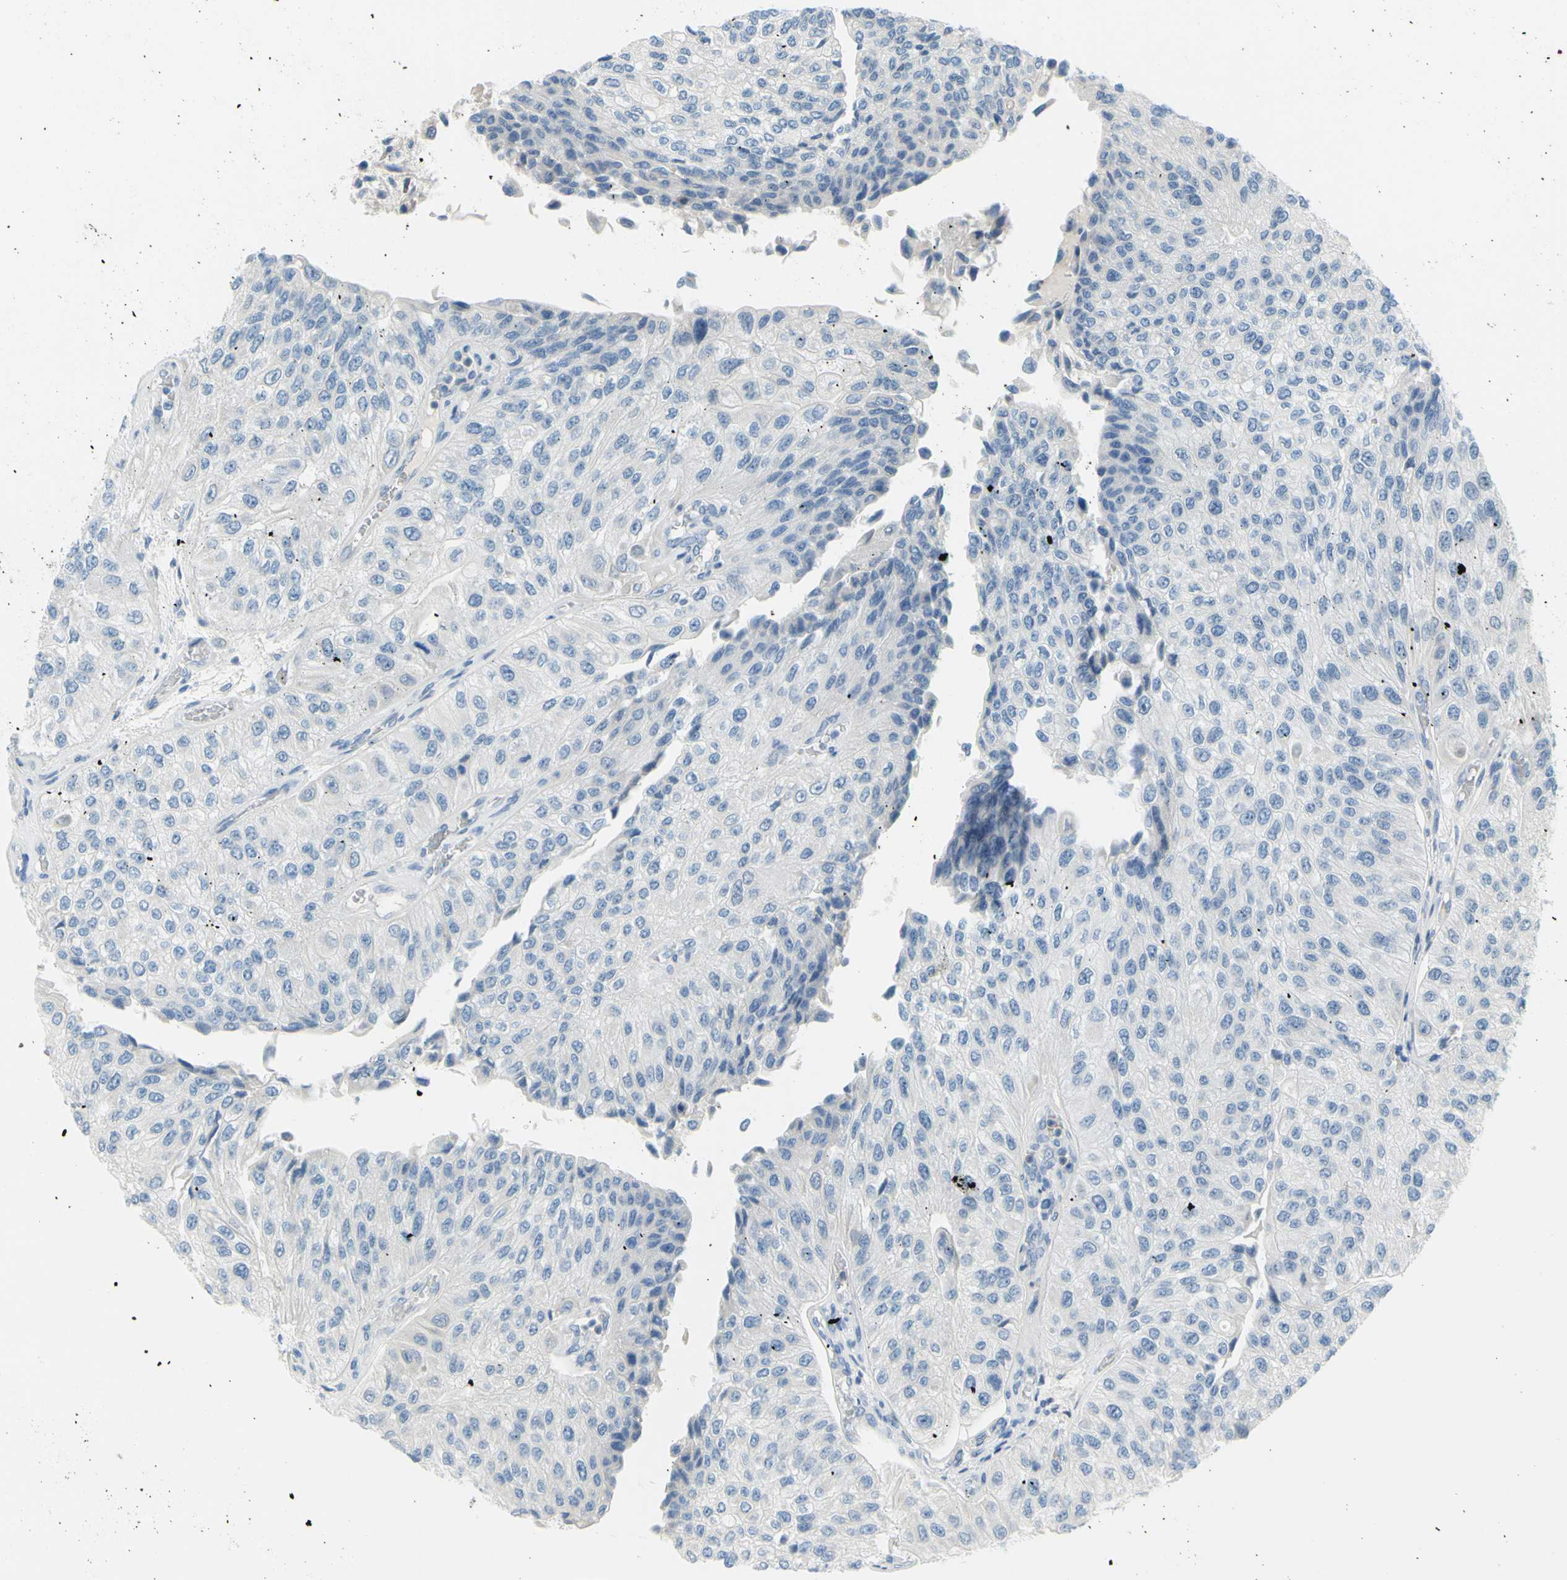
{"staining": {"intensity": "negative", "quantity": "none", "location": "none"}, "tissue": "urothelial cancer", "cell_type": "Tumor cells", "image_type": "cancer", "snomed": [{"axis": "morphology", "description": "Urothelial carcinoma, High grade"}, {"axis": "topography", "description": "Kidney"}, {"axis": "topography", "description": "Urinary bladder"}], "caption": "A histopathology image of urothelial cancer stained for a protein shows no brown staining in tumor cells.", "gene": "DCT", "patient": {"sex": "male", "age": 77}}